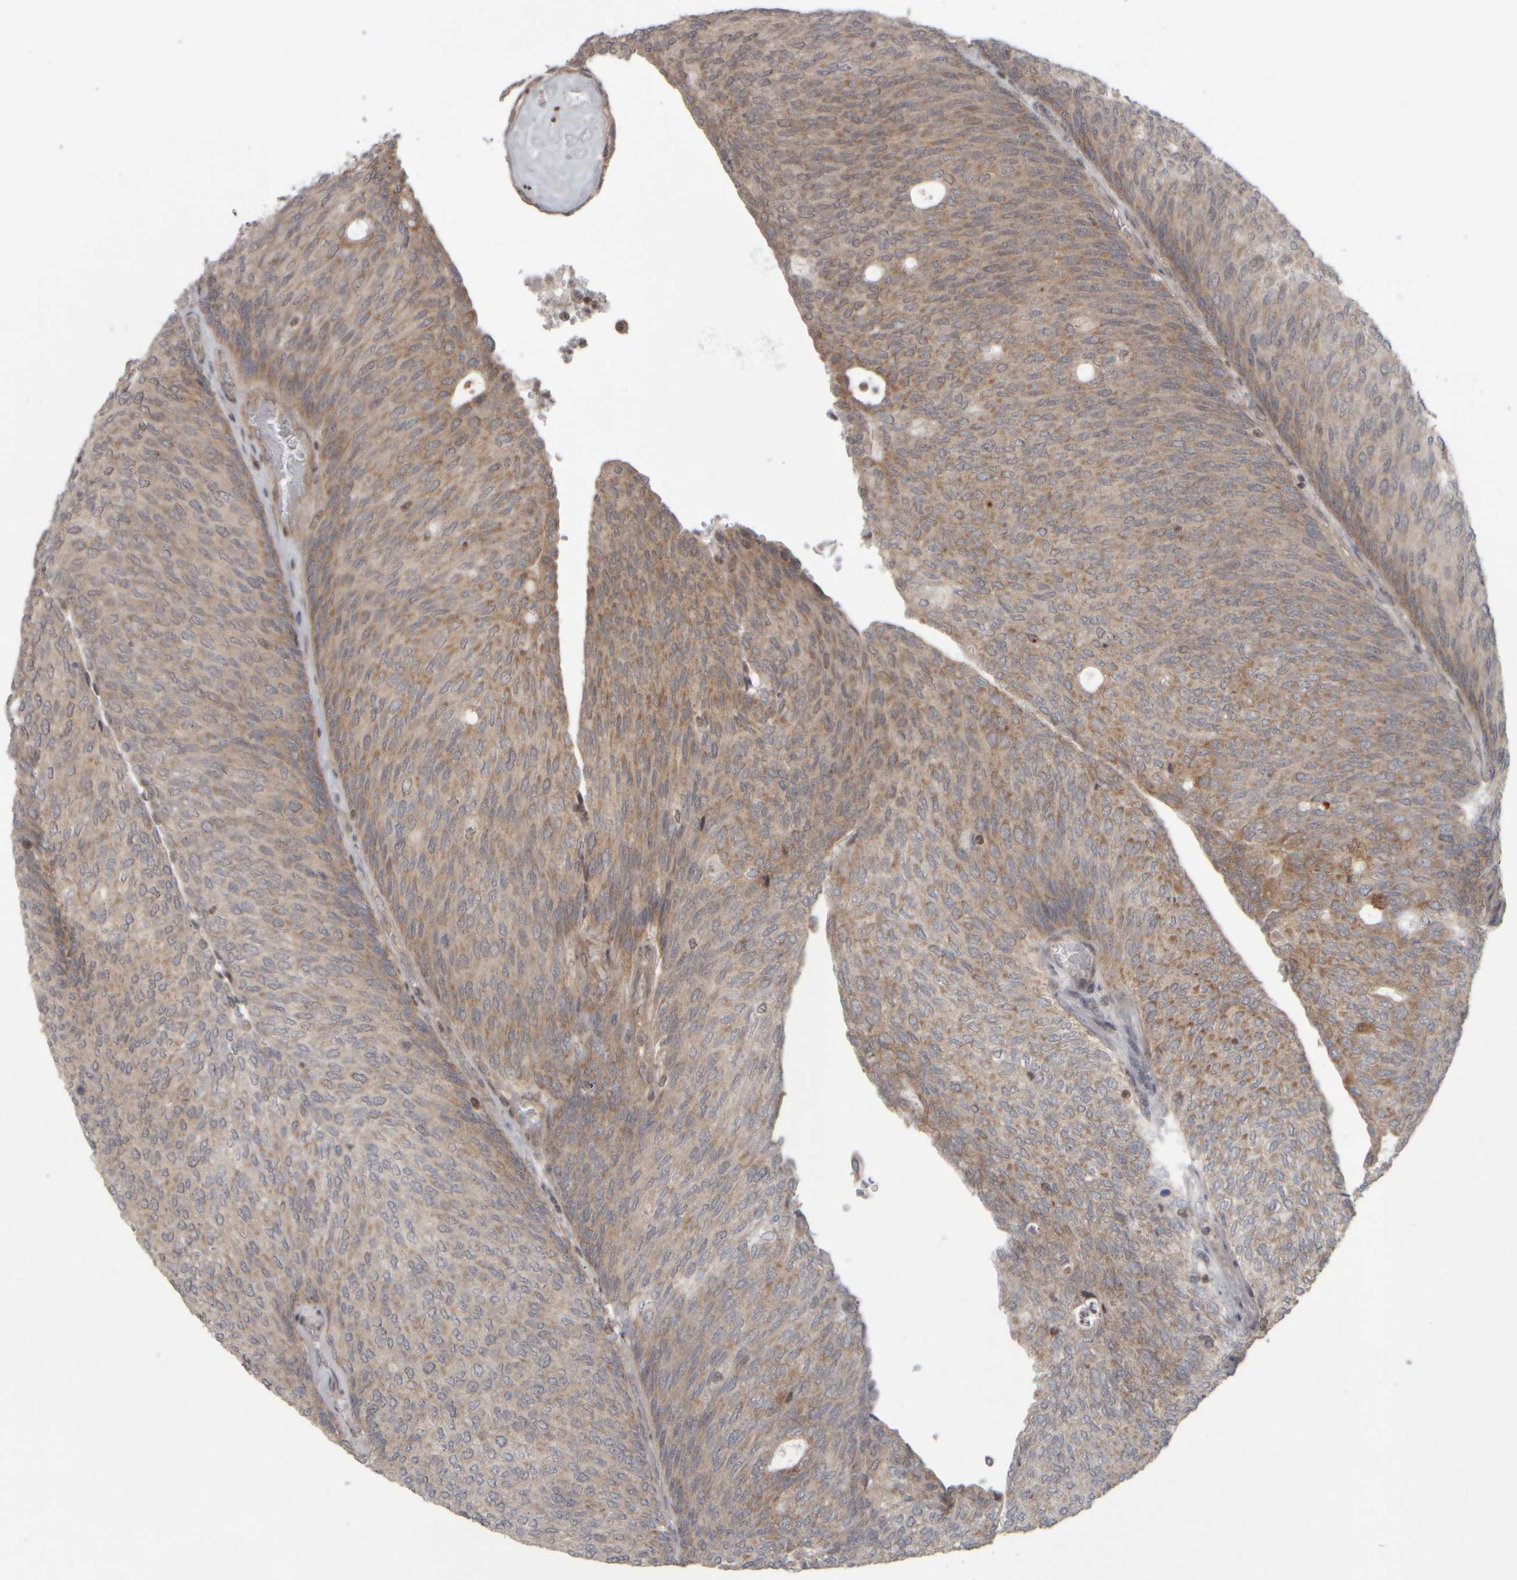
{"staining": {"intensity": "weak", "quantity": "25%-75%", "location": "cytoplasmic/membranous"}, "tissue": "urothelial cancer", "cell_type": "Tumor cells", "image_type": "cancer", "snomed": [{"axis": "morphology", "description": "Urothelial carcinoma, Low grade"}, {"axis": "topography", "description": "Urinary bladder"}], "caption": "The immunohistochemical stain shows weak cytoplasmic/membranous expression in tumor cells of urothelial cancer tissue.", "gene": "CWC27", "patient": {"sex": "female", "age": 79}}